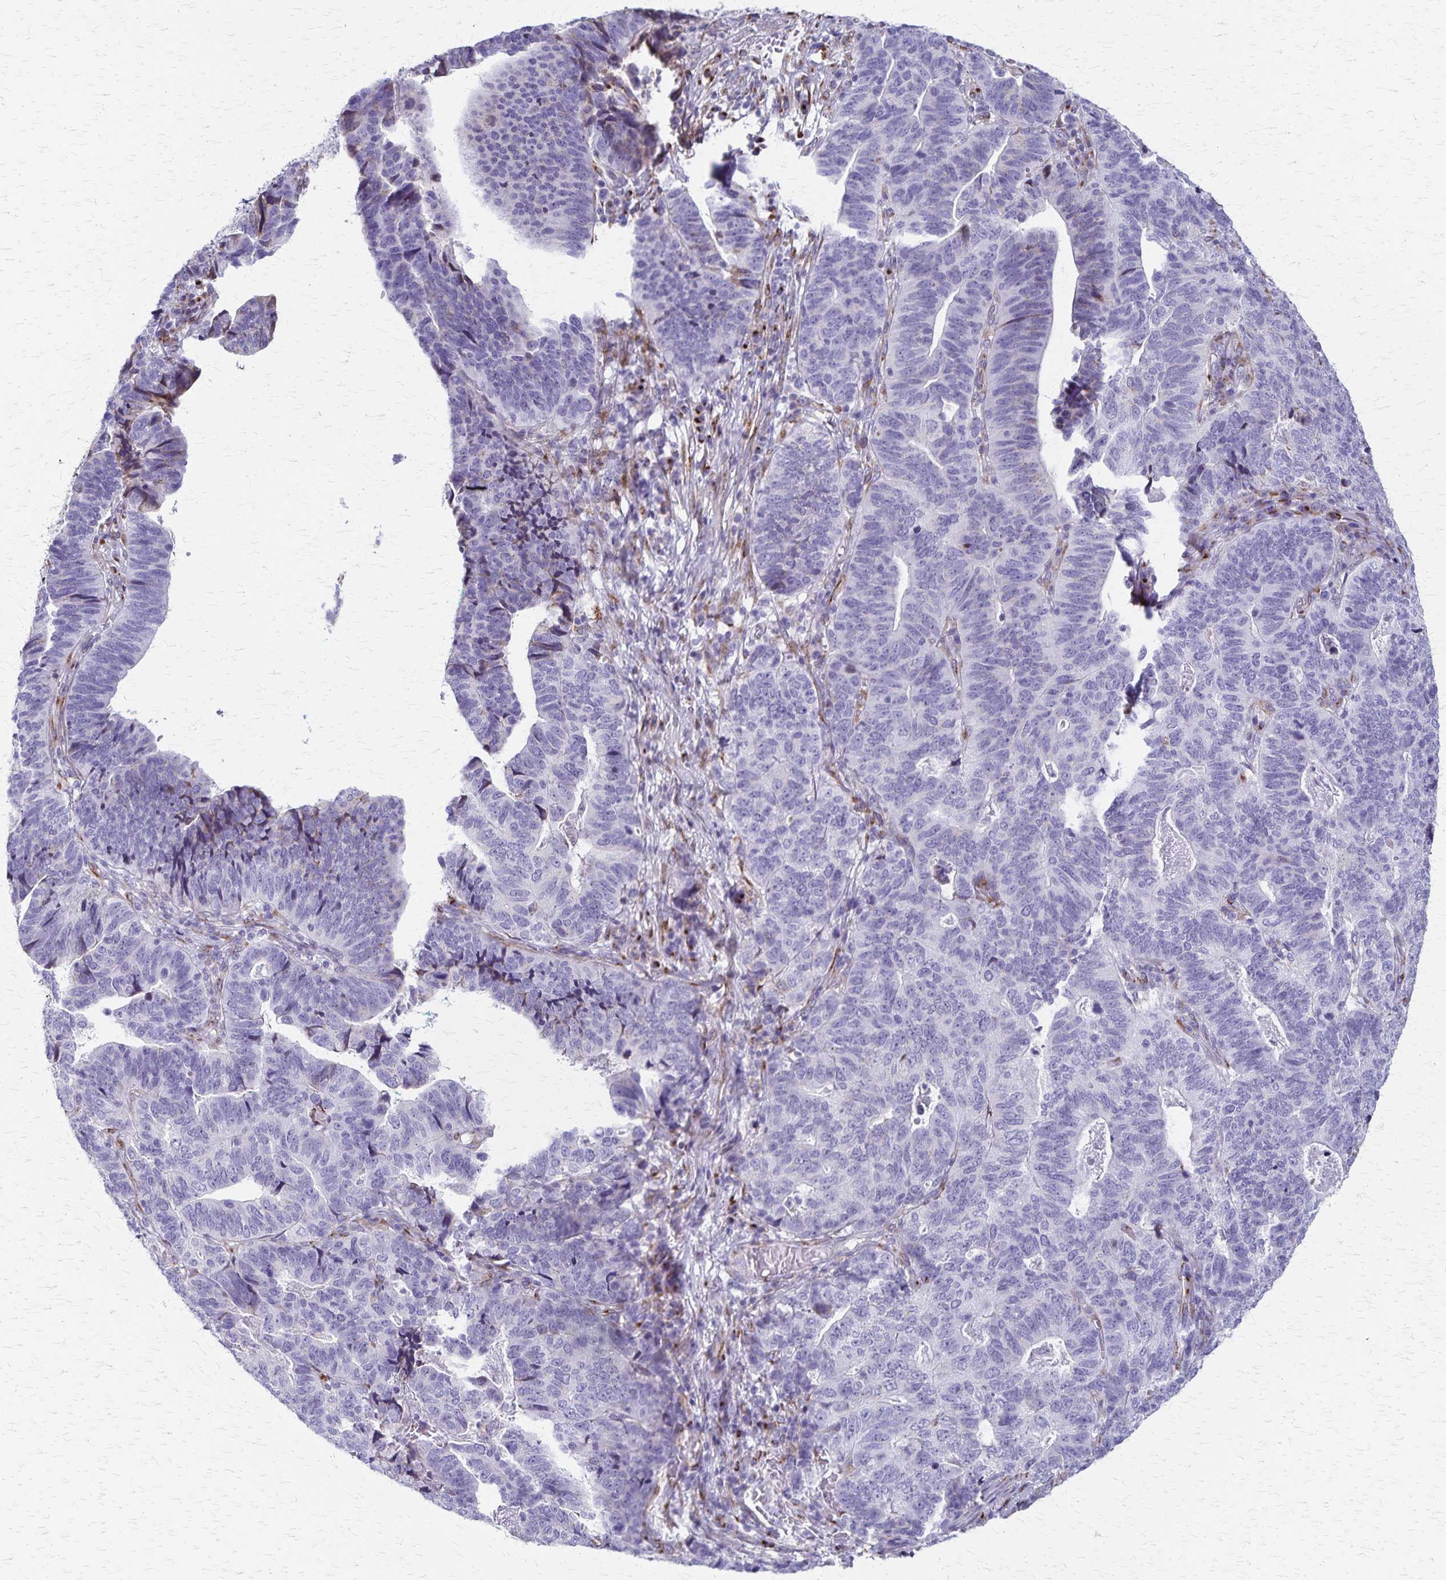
{"staining": {"intensity": "negative", "quantity": "none", "location": "none"}, "tissue": "stomach cancer", "cell_type": "Tumor cells", "image_type": "cancer", "snomed": [{"axis": "morphology", "description": "Adenocarcinoma, NOS"}, {"axis": "topography", "description": "Stomach, upper"}], "caption": "Photomicrograph shows no protein staining in tumor cells of stomach cancer (adenocarcinoma) tissue.", "gene": "MCFD2", "patient": {"sex": "female", "age": 67}}